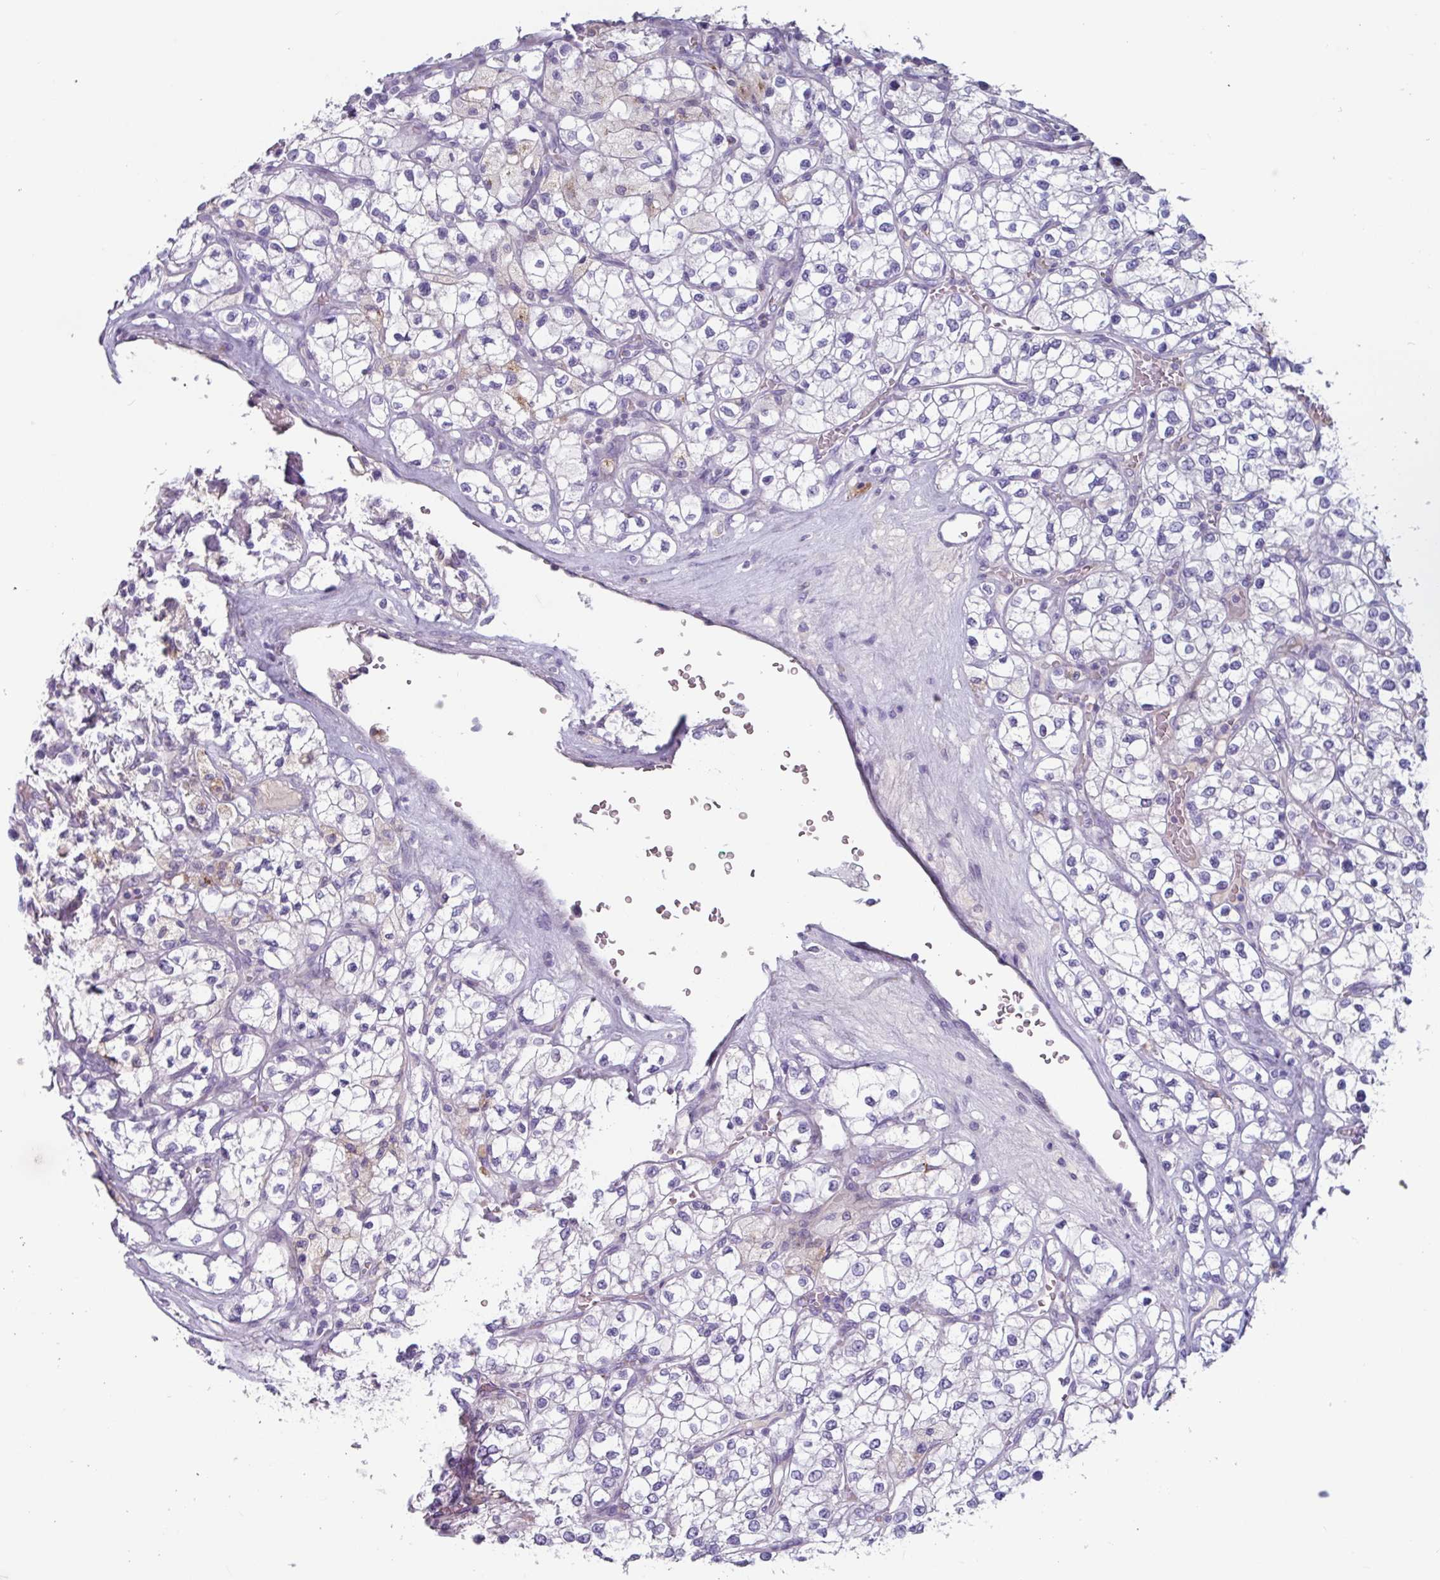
{"staining": {"intensity": "negative", "quantity": "none", "location": "none"}, "tissue": "renal cancer", "cell_type": "Tumor cells", "image_type": "cancer", "snomed": [{"axis": "morphology", "description": "Adenocarcinoma, NOS"}, {"axis": "topography", "description": "Kidney"}], "caption": "DAB immunohistochemical staining of human renal adenocarcinoma reveals no significant positivity in tumor cells.", "gene": "OR2T10", "patient": {"sex": "male", "age": 80}}